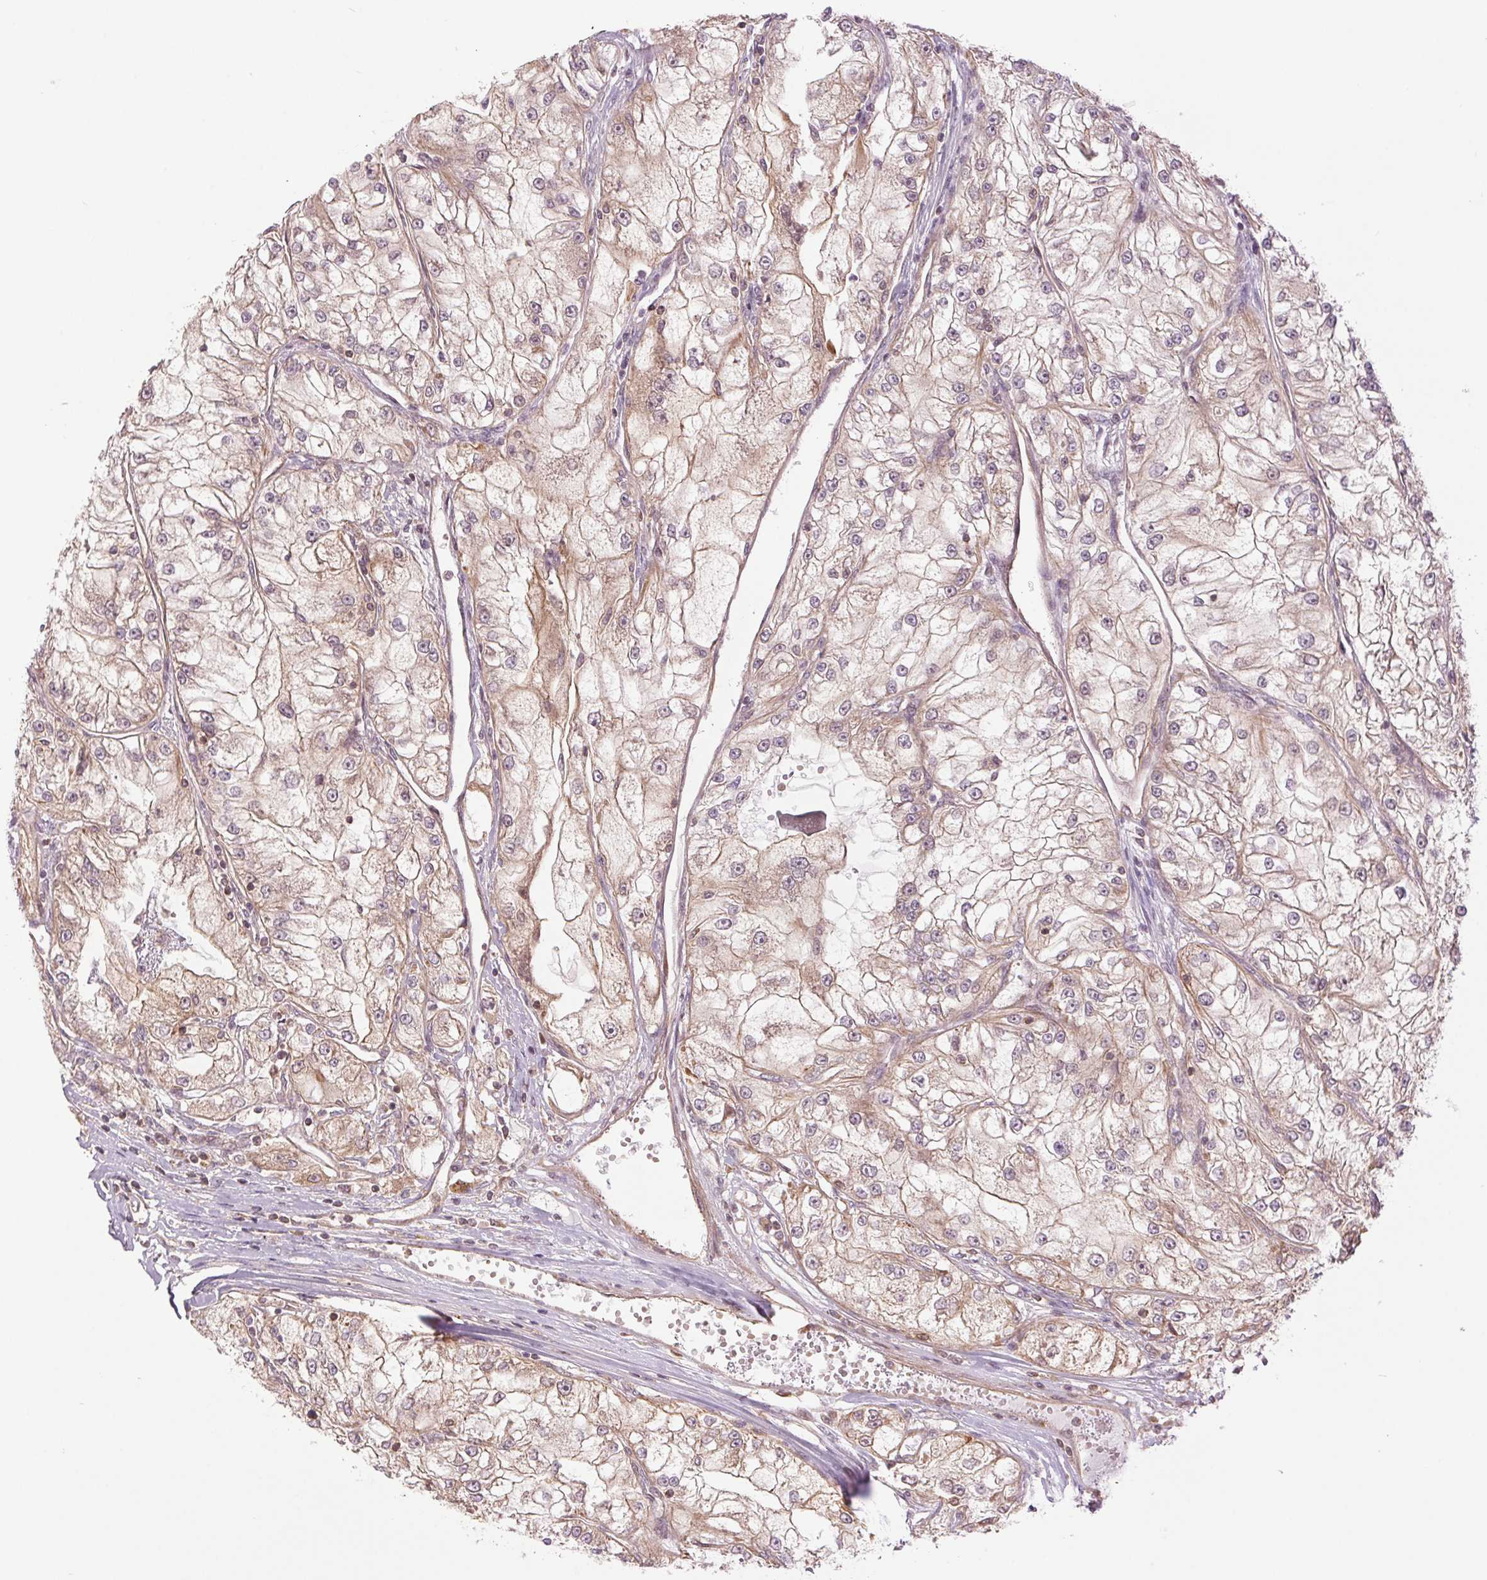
{"staining": {"intensity": "weak", "quantity": ">75%", "location": "cytoplasmic/membranous"}, "tissue": "renal cancer", "cell_type": "Tumor cells", "image_type": "cancer", "snomed": [{"axis": "morphology", "description": "Adenocarcinoma, NOS"}, {"axis": "topography", "description": "Kidney"}], "caption": "Immunohistochemical staining of renal adenocarcinoma demonstrates low levels of weak cytoplasmic/membranous positivity in approximately >75% of tumor cells.", "gene": "STARD7", "patient": {"sex": "female", "age": 72}}